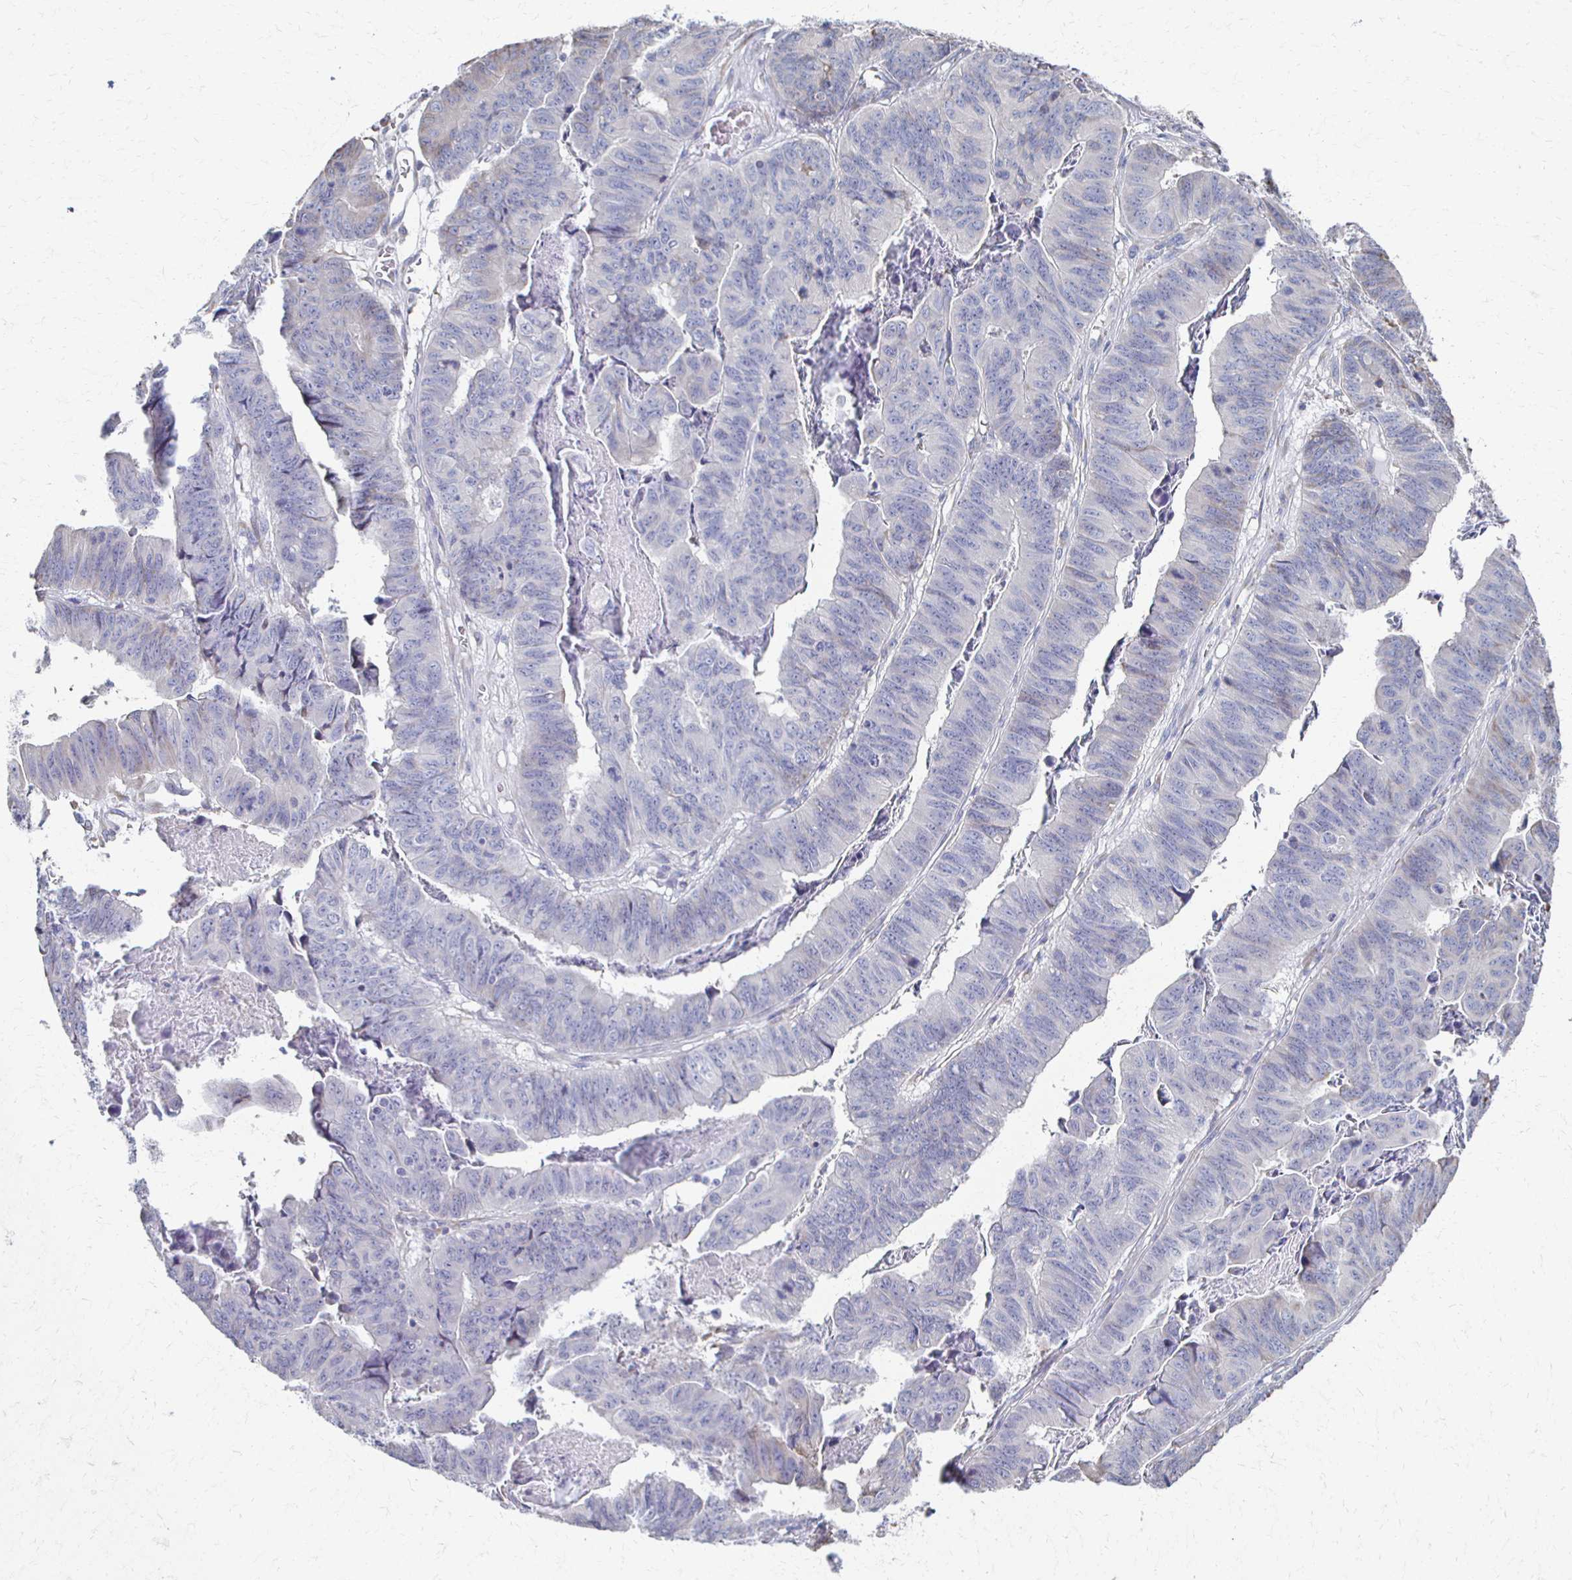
{"staining": {"intensity": "negative", "quantity": "none", "location": "none"}, "tissue": "stomach cancer", "cell_type": "Tumor cells", "image_type": "cancer", "snomed": [{"axis": "morphology", "description": "Adenocarcinoma, NOS"}, {"axis": "topography", "description": "Stomach, lower"}], "caption": "A high-resolution image shows IHC staining of stomach cancer, which exhibits no significant staining in tumor cells.", "gene": "ATP1A3", "patient": {"sex": "male", "age": 77}}